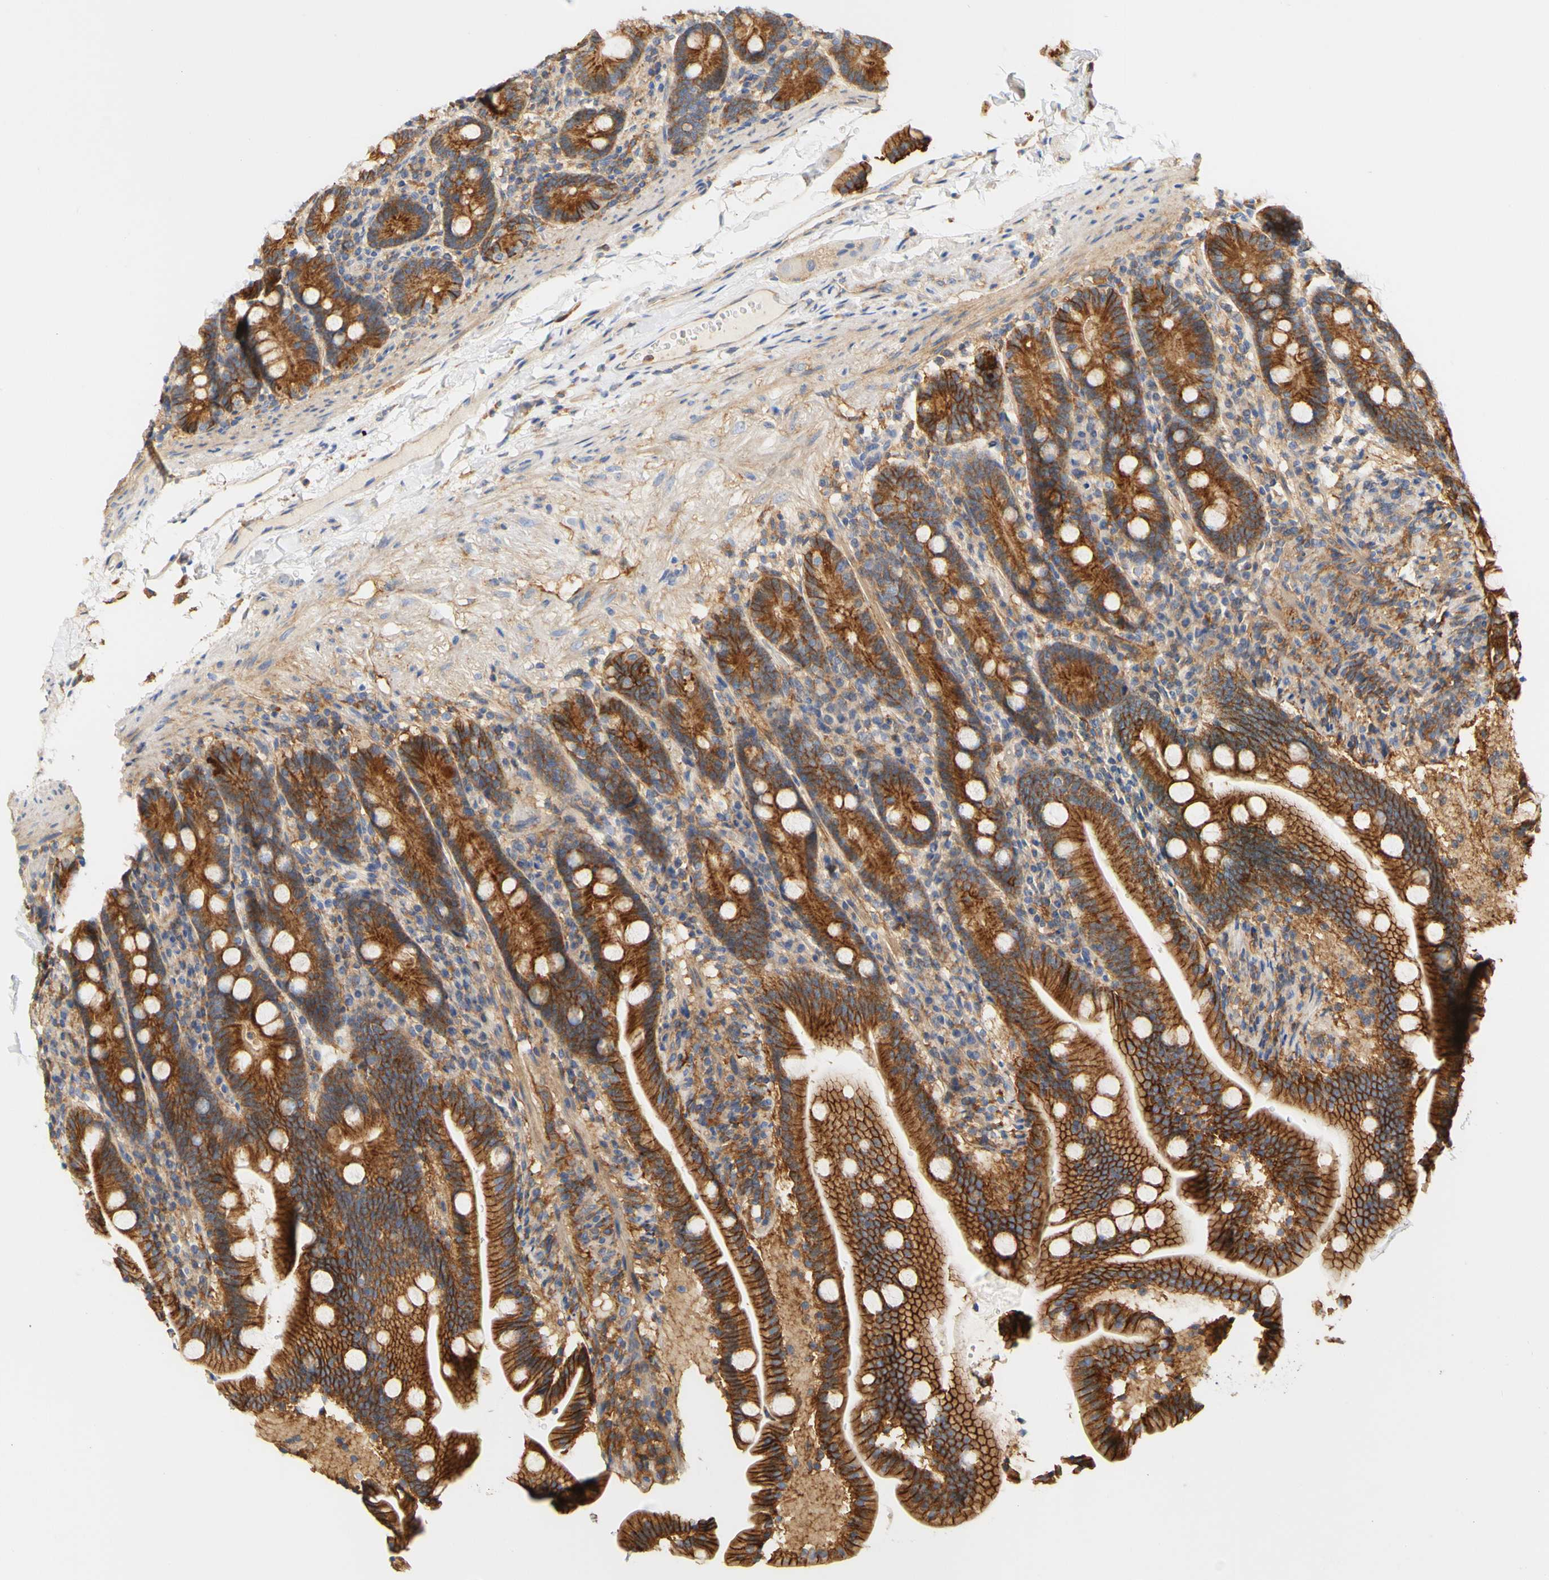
{"staining": {"intensity": "strong", "quantity": ">75%", "location": "cytoplasmic/membranous"}, "tissue": "duodenum", "cell_type": "Glandular cells", "image_type": "normal", "snomed": [{"axis": "morphology", "description": "Normal tissue, NOS"}, {"axis": "topography", "description": "Duodenum"}], "caption": "Immunohistochemistry (IHC) (DAB (3,3'-diaminobenzidine)) staining of normal duodenum exhibits strong cytoplasmic/membranous protein staining in about >75% of glandular cells. (DAB IHC with brightfield microscopy, high magnification).", "gene": "PCDH7", "patient": {"sex": "male", "age": 54}}